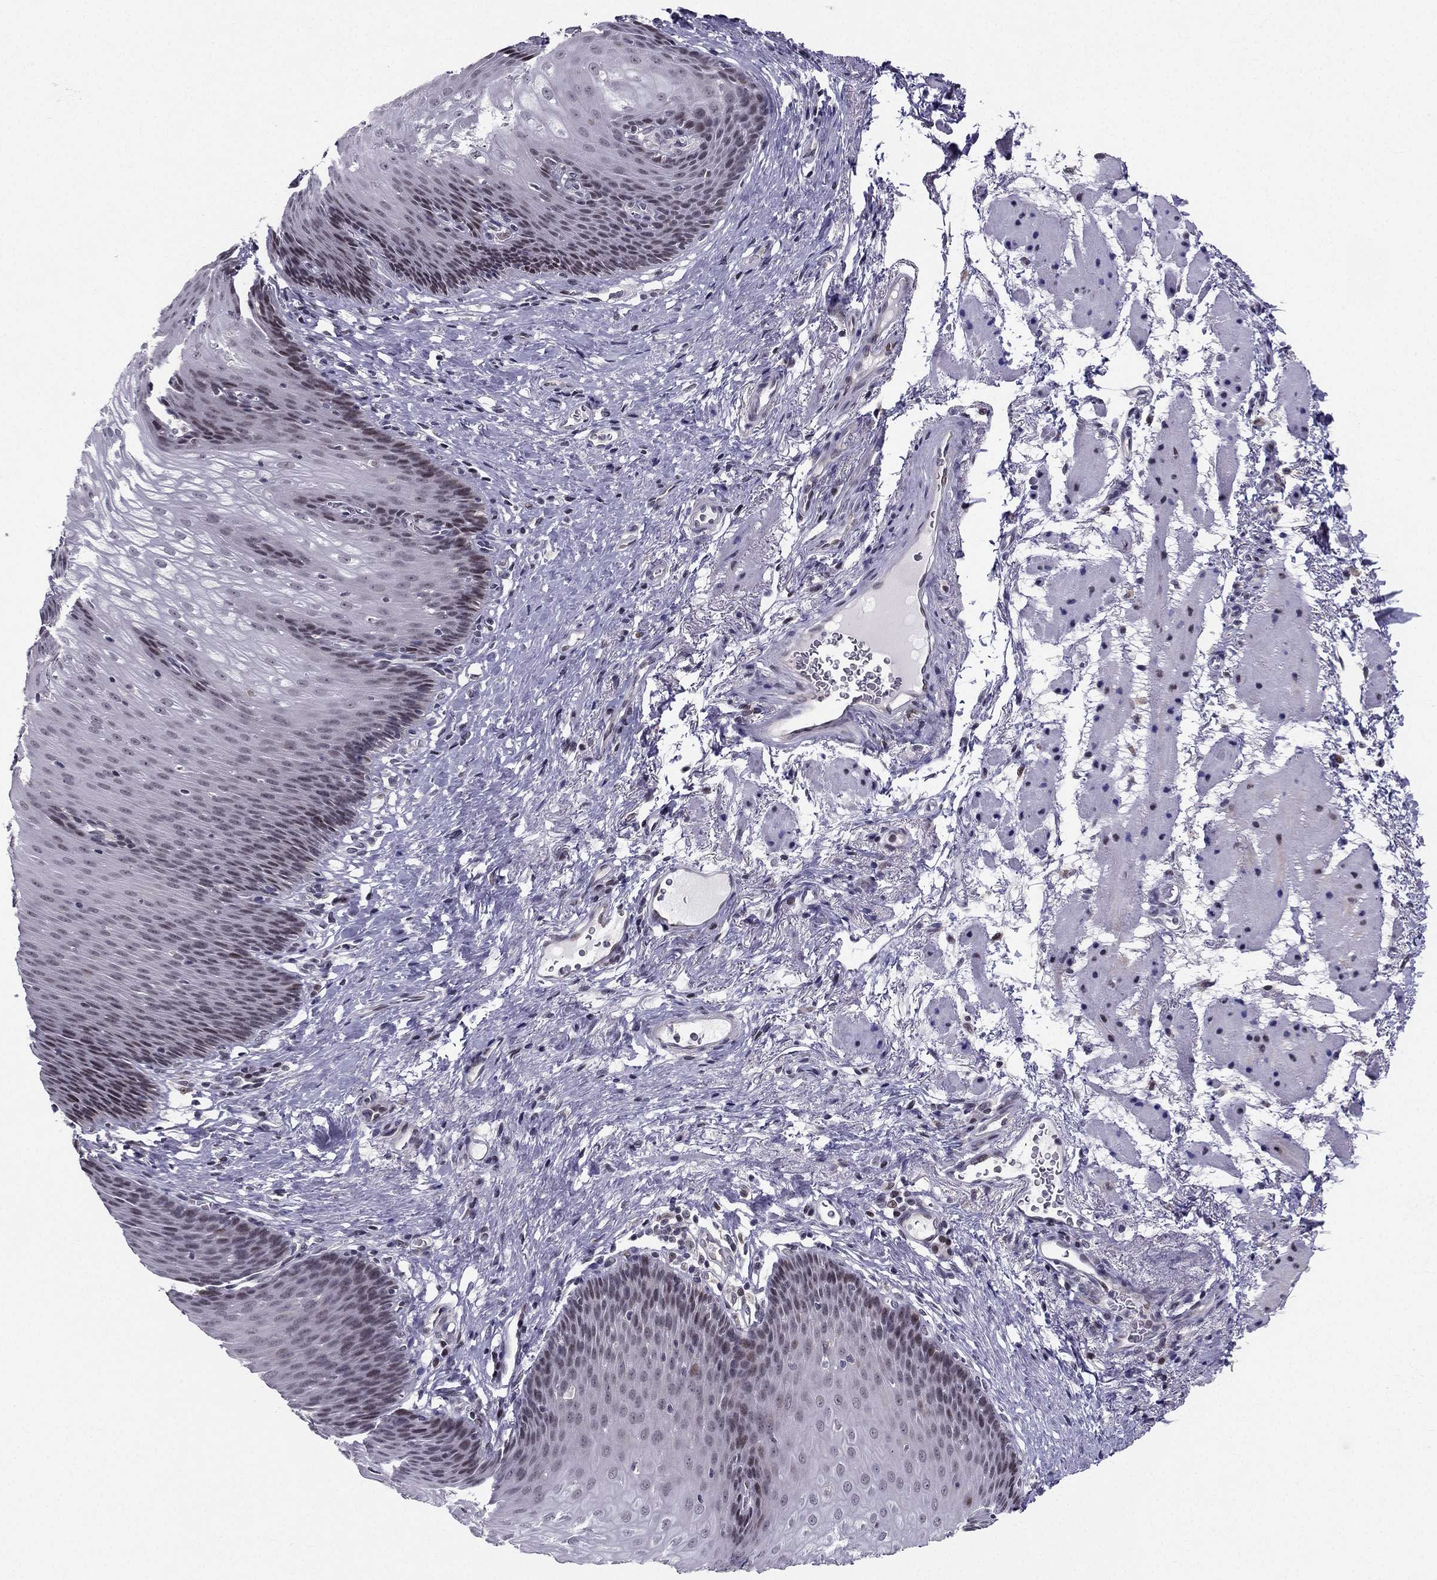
{"staining": {"intensity": "moderate", "quantity": "<25%", "location": "nuclear"}, "tissue": "esophagus", "cell_type": "Squamous epithelial cells", "image_type": "normal", "snomed": [{"axis": "morphology", "description": "Normal tissue, NOS"}, {"axis": "topography", "description": "Esophagus"}], "caption": "The image displays staining of normal esophagus, revealing moderate nuclear protein expression (brown color) within squamous epithelial cells. Immunohistochemistry (ihc) stains the protein of interest in brown and the nuclei are stained blue.", "gene": "RPRD2", "patient": {"sex": "male", "age": 76}}